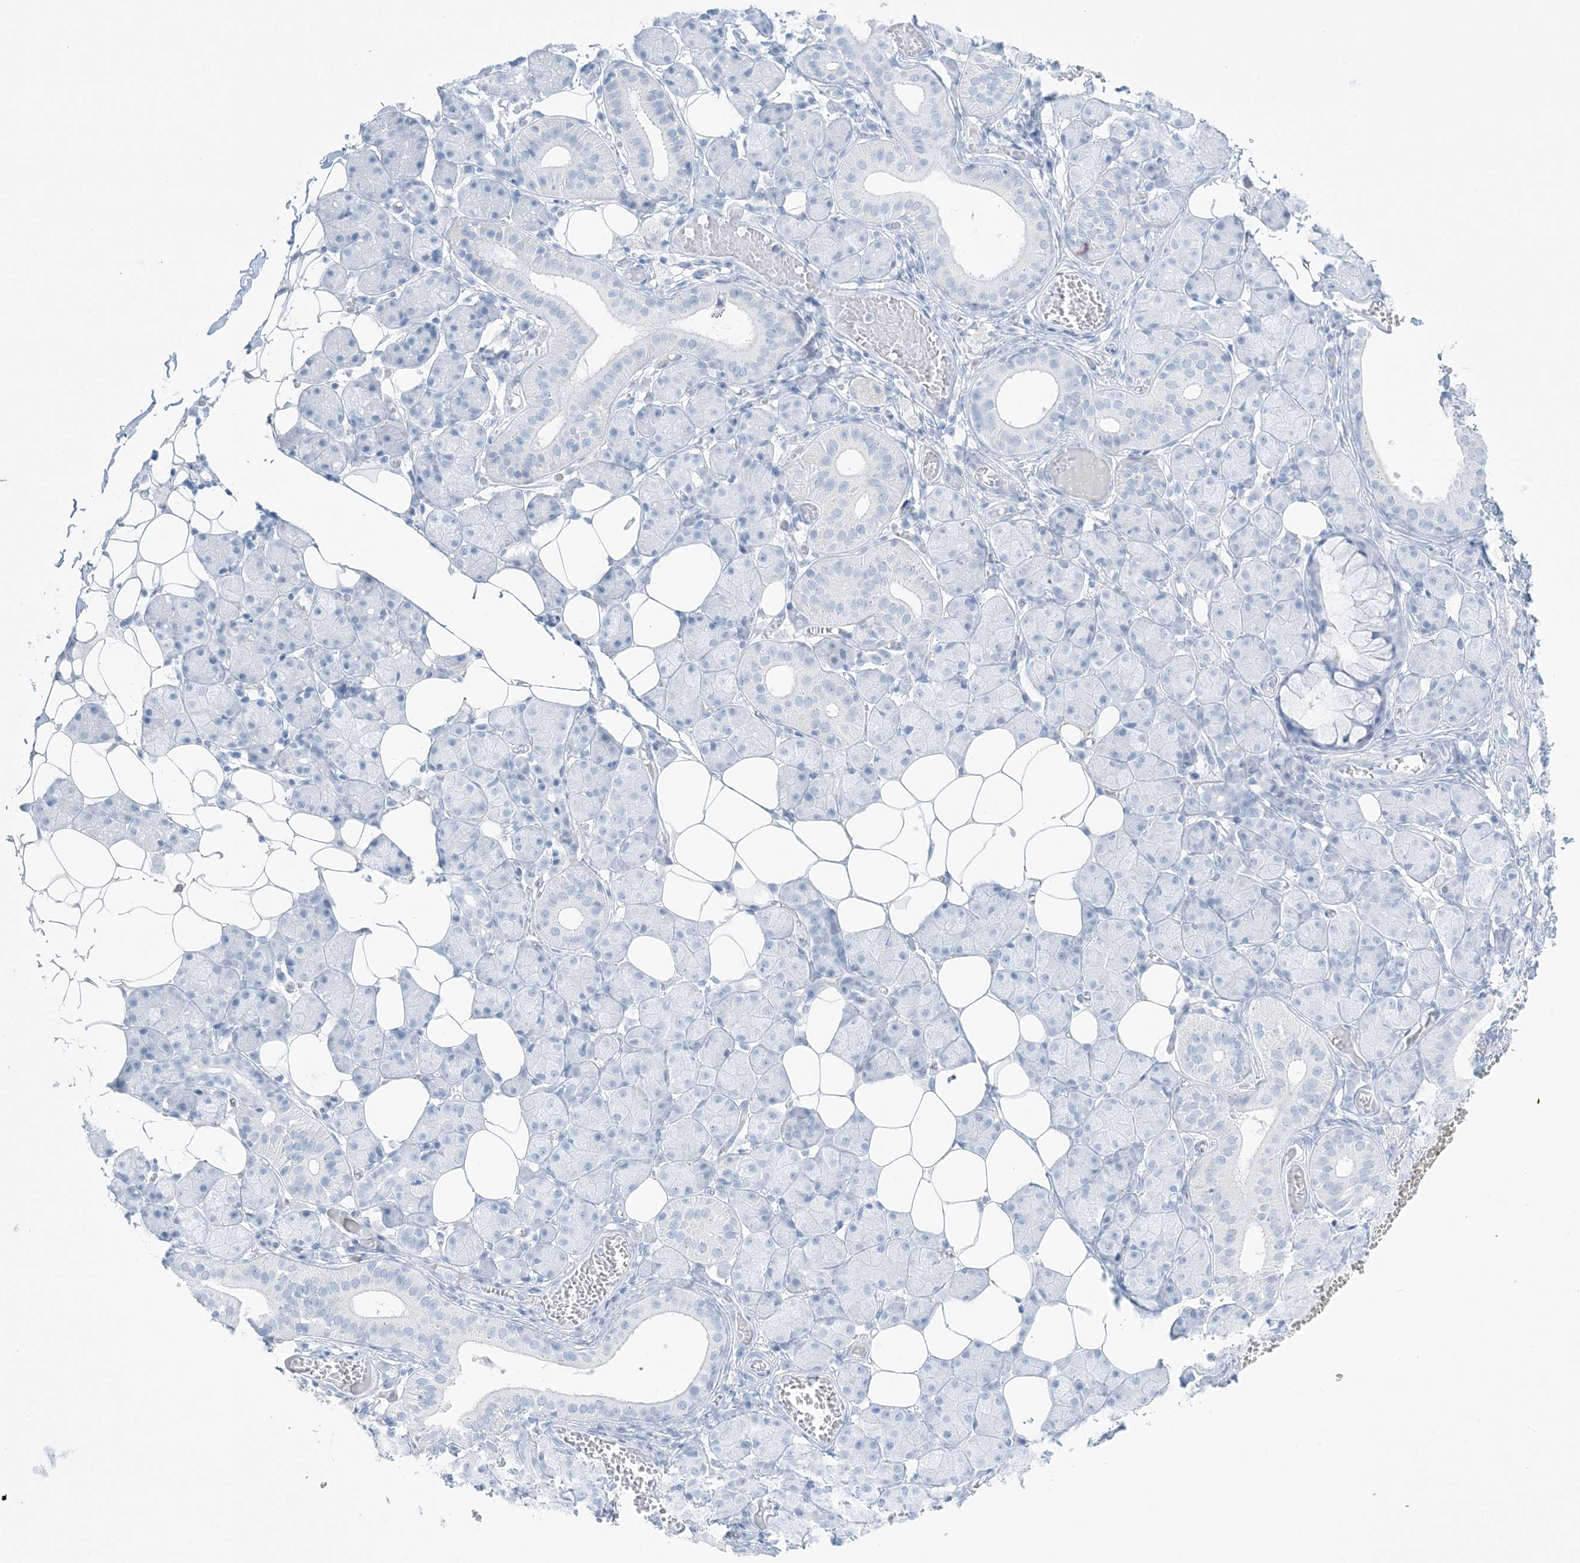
{"staining": {"intensity": "negative", "quantity": "none", "location": "none"}, "tissue": "salivary gland", "cell_type": "Glandular cells", "image_type": "normal", "snomed": [{"axis": "morphology", "description": "Normal tissue, NOS"}, {"axis": "topography", "description": "Salivary gland"}], "caption": "DAB (3,3'-diaminobenzidine) immunohistochemical staining of normal human salivary gland exhibits no significant positivity in glandular cells.", "gene": "AGXT", "patient": {"sex": "female", "age": 33}}